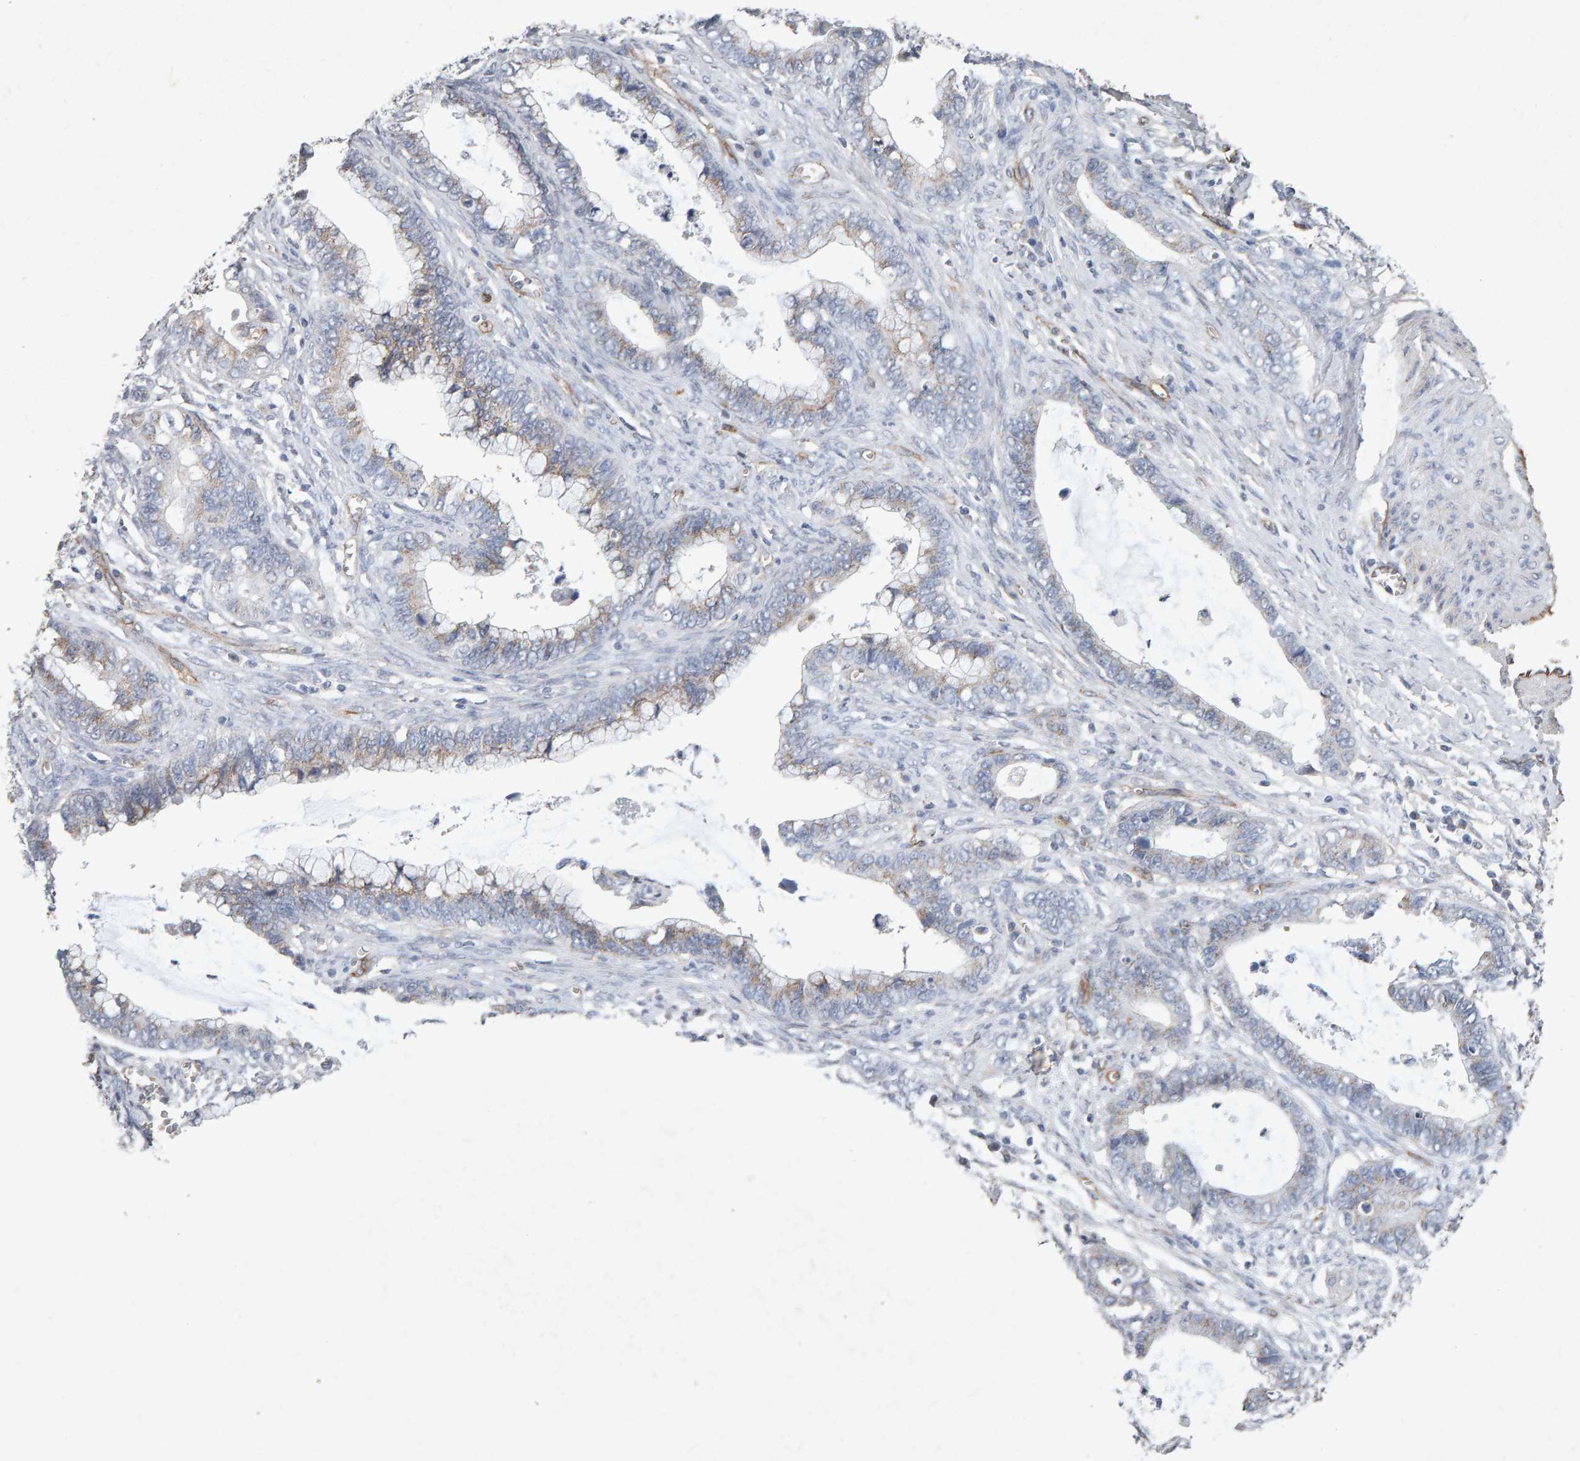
{"staining": {"intensity": "weak", "quantity": "25%-75%", "location": "cytoplasmic/membranous"}, "tissue": "cervical cancer", "cell_type": "Tumor cells", "image_type": "cancer", "snomed": [{"axis": "morphology", "description": "Adenocarcinoma, NOS"}, {"axis": "topography", "description": "Cervix"}], "caption": "Adenocarcinoma (cervical) tissue reveals weak cytoplasmic/membranous staining in about 25%-75% of tumor cells (Brightfield microscopy of DAB IHC at high magnification).", "gene": "PTPRM", "patient": {"sex": "female", "age": 44}}